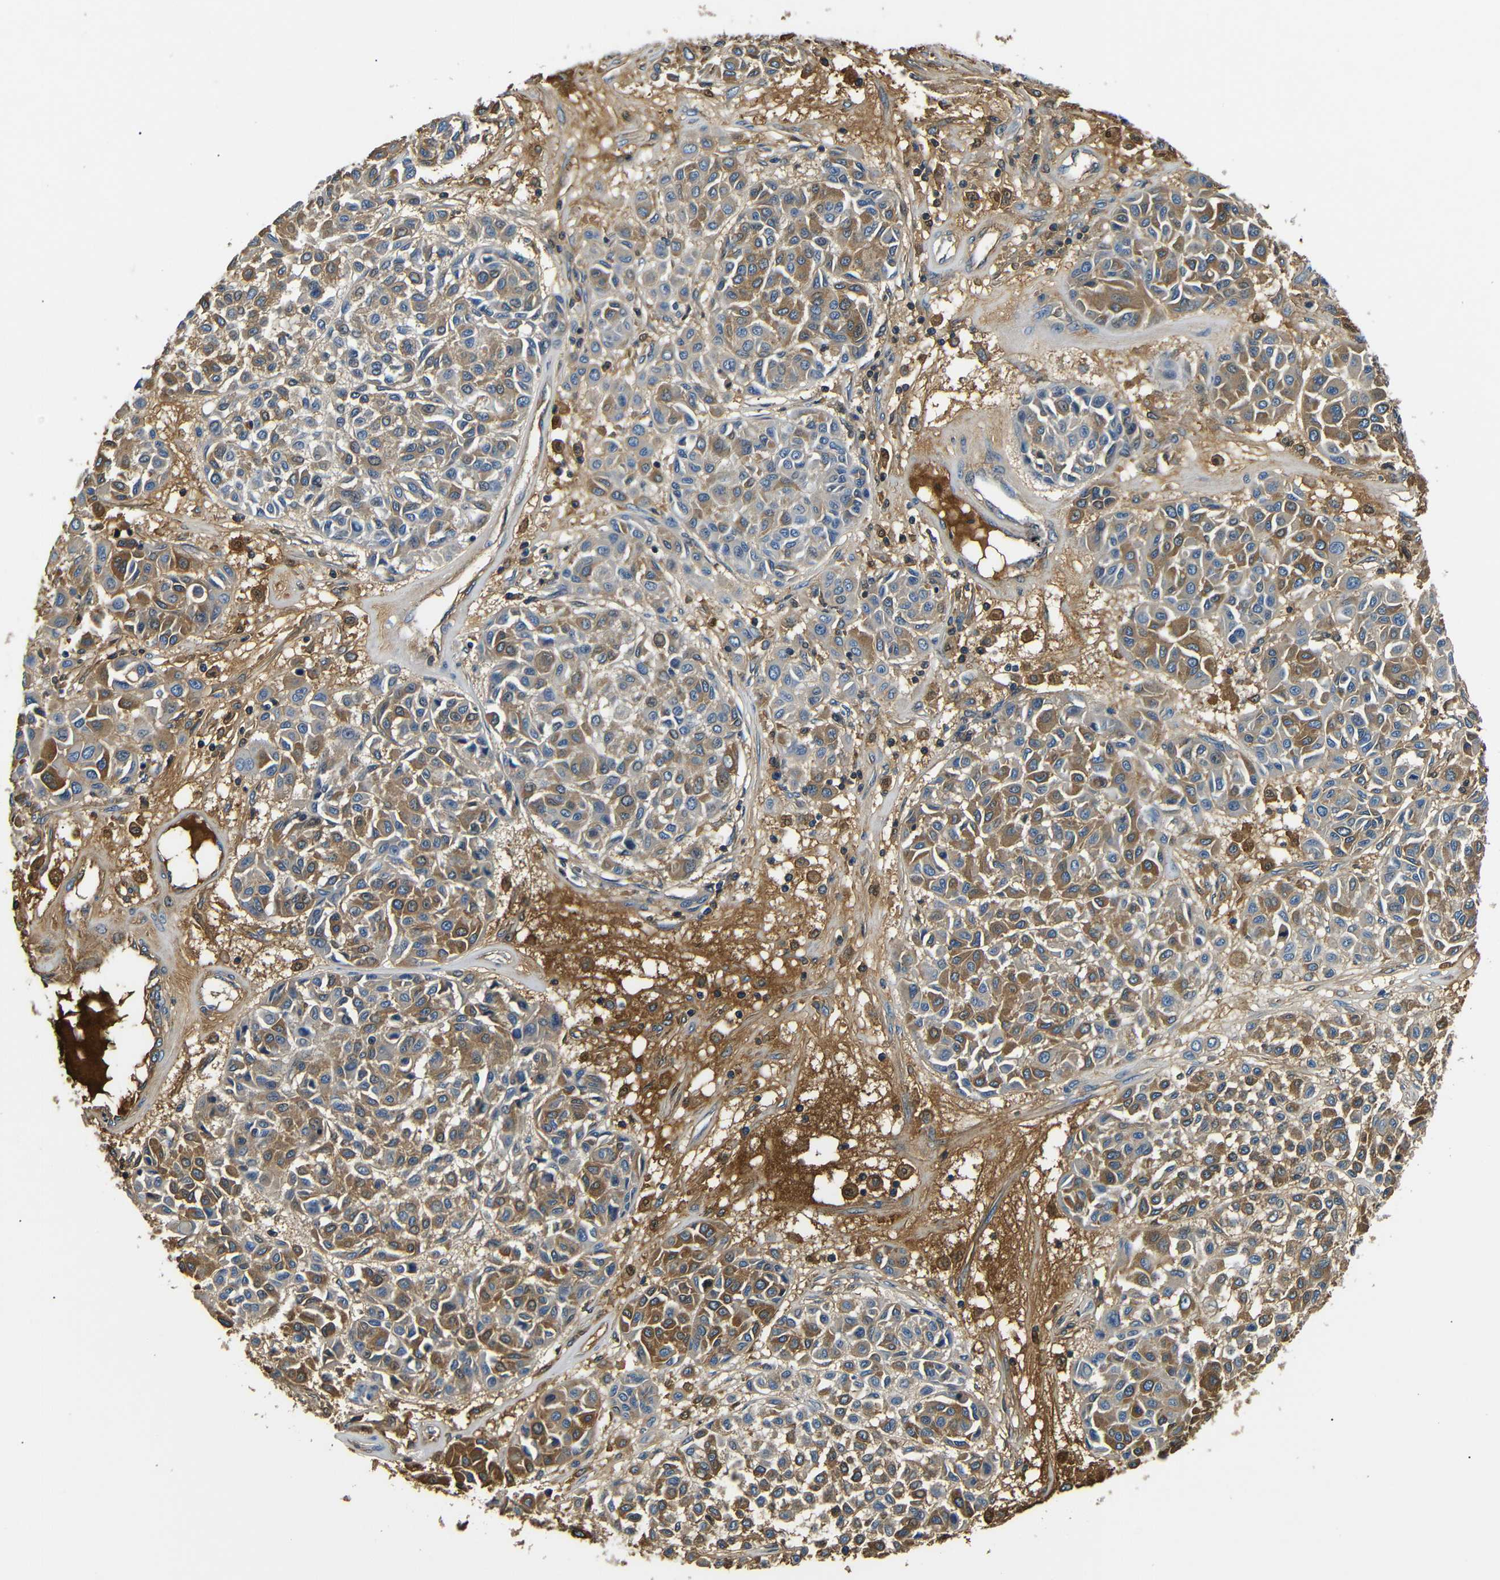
{"staining": {"intensity": "moderate", "quantity": ">75%", "location": "cytoplasmic/membranous"}, "tissue": "melanoma", "cell_type": "Tumor cells", "image_type": "cancer", "snomed": [{"axis": "morphology", "description": "Malignant melanoma, Metastatic site"}, {"axis": "topography", "description": "Soft tissue"}], "caption": "An immunohistochemistry image of tumor tissue is shown. Protein staining in brown labels moderate cytoplasmic/membranous positivity in melanoma within tumor cells.", "gene": "LHCGR", "patient": {"sex": "male", "age": 41}}